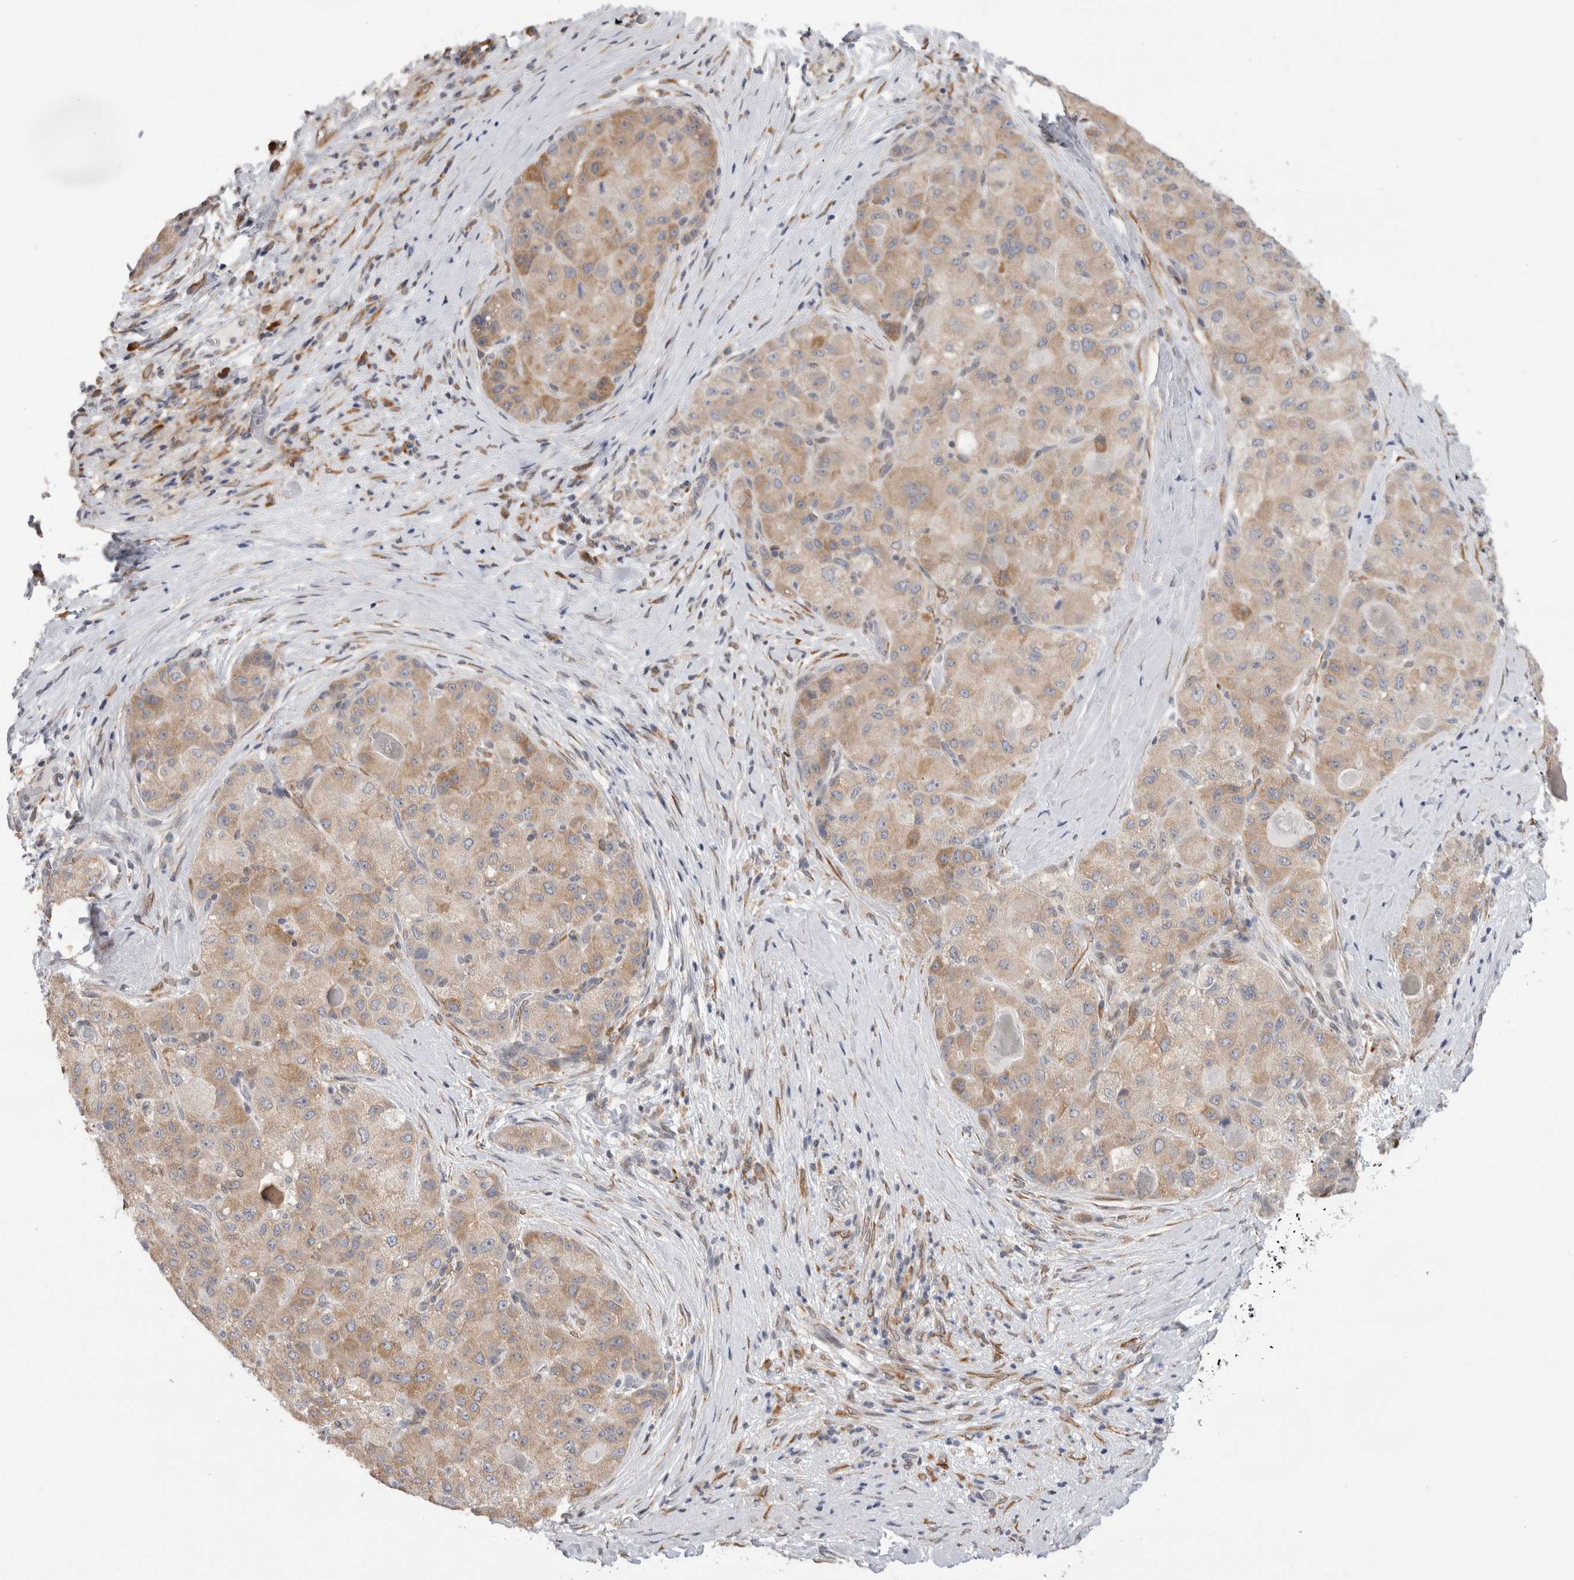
{"staining": {"intensity": "weak", "quantity": ">75%", "location": "cytoplasmic/membranous"}, "tissue": "liver cancer", "cell_type": "Tumor cells", "image_type": "cancer", "snomed": [{"axis": "morphology", "description": "Carcinoma, Hepatocellular, NOS"}, {"axis": "topography", "description": "Liver"}], "caption": "Protein staining demonstrates weak cytoplasmic/membranous positivity in about >75% of tumor cells in hepatocellular carcinoma (liver).", "gene": "VCPIP1", "patient": {"sex": "male", "age": 80}}